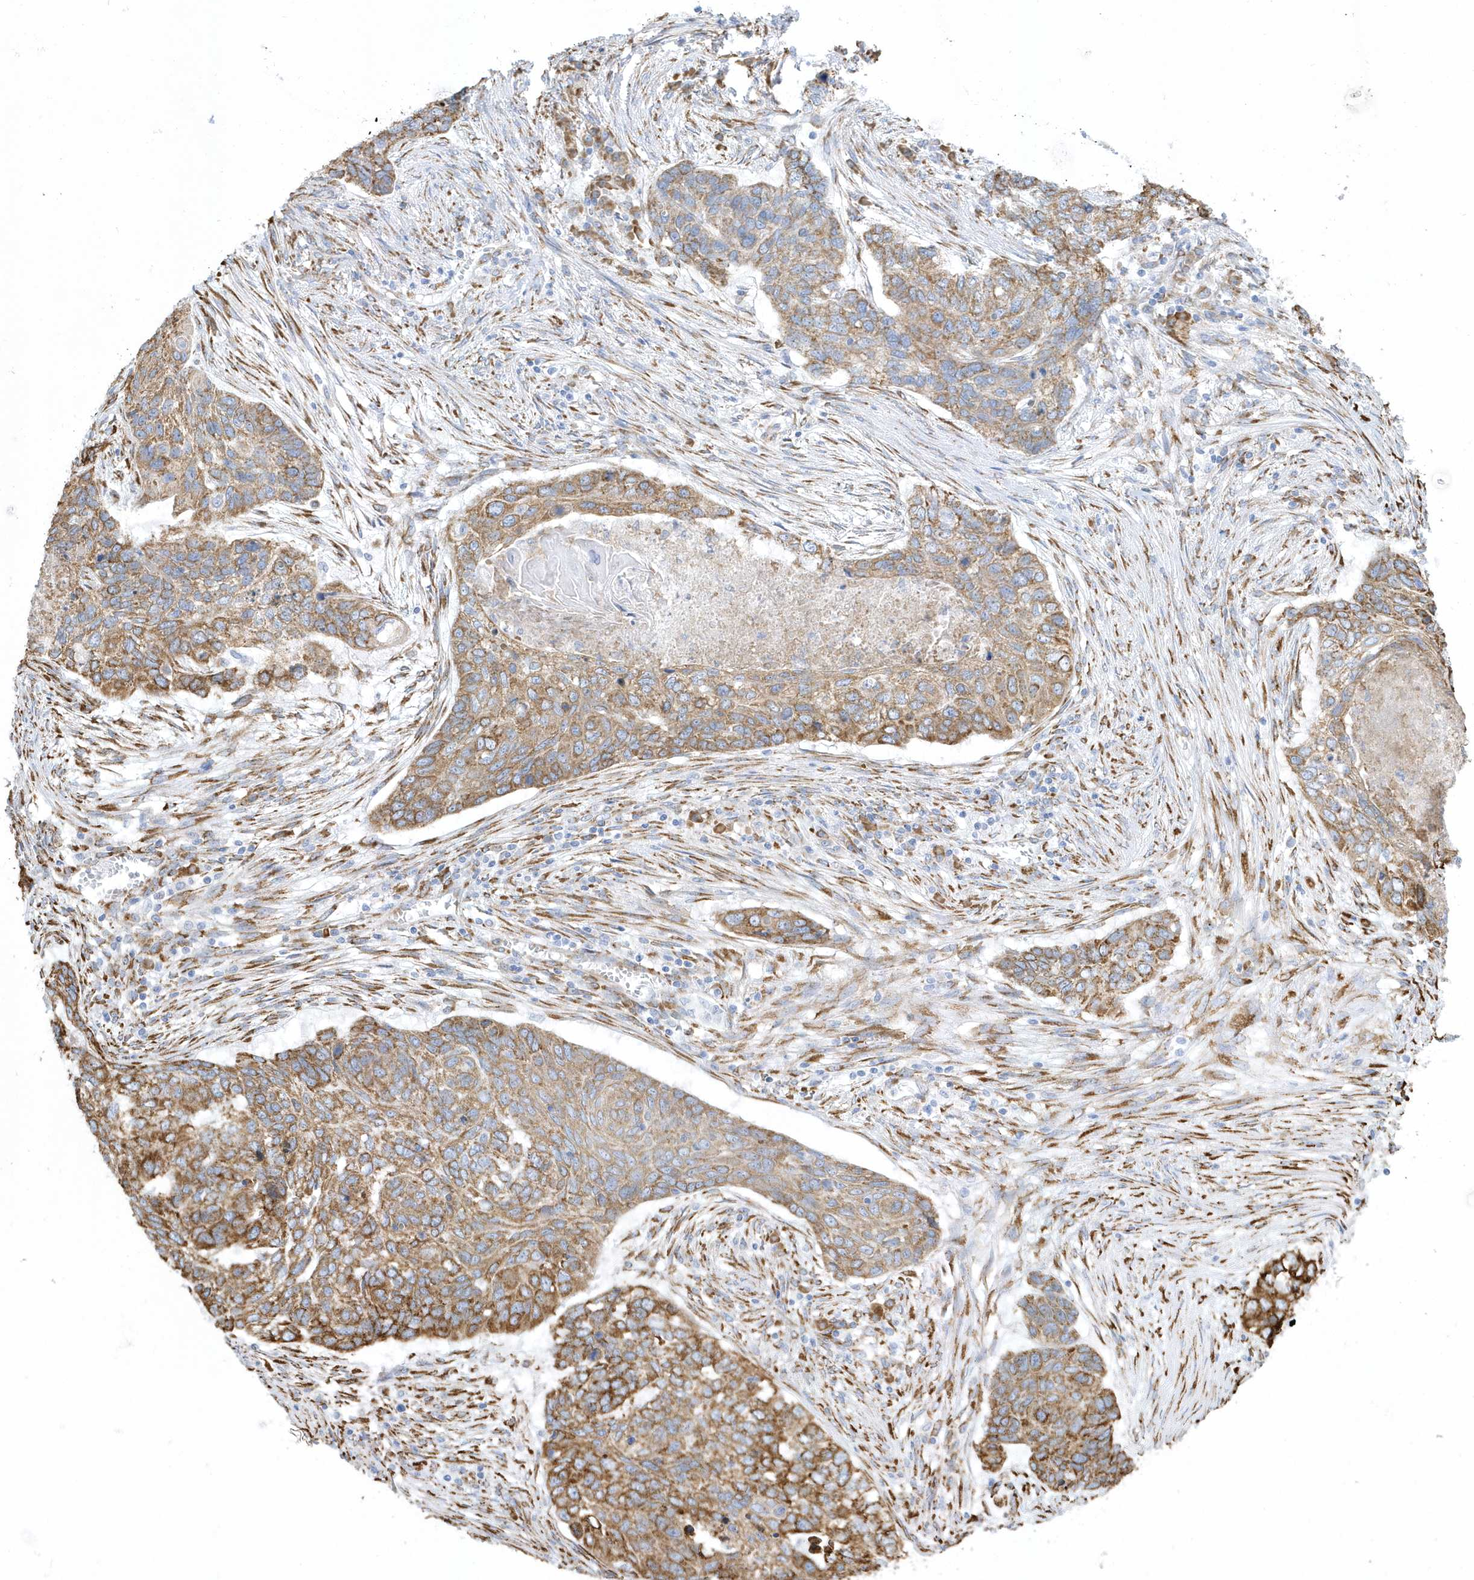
{"staining": {"intensity": "moderate", "quantity": ">75%", "location": "cytoplasmic/membranous"}, "tissue": "lung cancer", "cell_type": "Tumor cells", "image_type": "cancer", "snomed": [{"axis": "morphology", "description": "Squamous cell carcinoma, NOS"}, {"axis": "topography", "description": "Lung"}], "caption": "Lung squamous cell carcinoma stained with a brown dye exhibits moderate cytoplasmic/membranous positive staining in about >75% of tumor cells.", "gene": "DCAF1", "patient": {"sex": "female", "age": 63}}